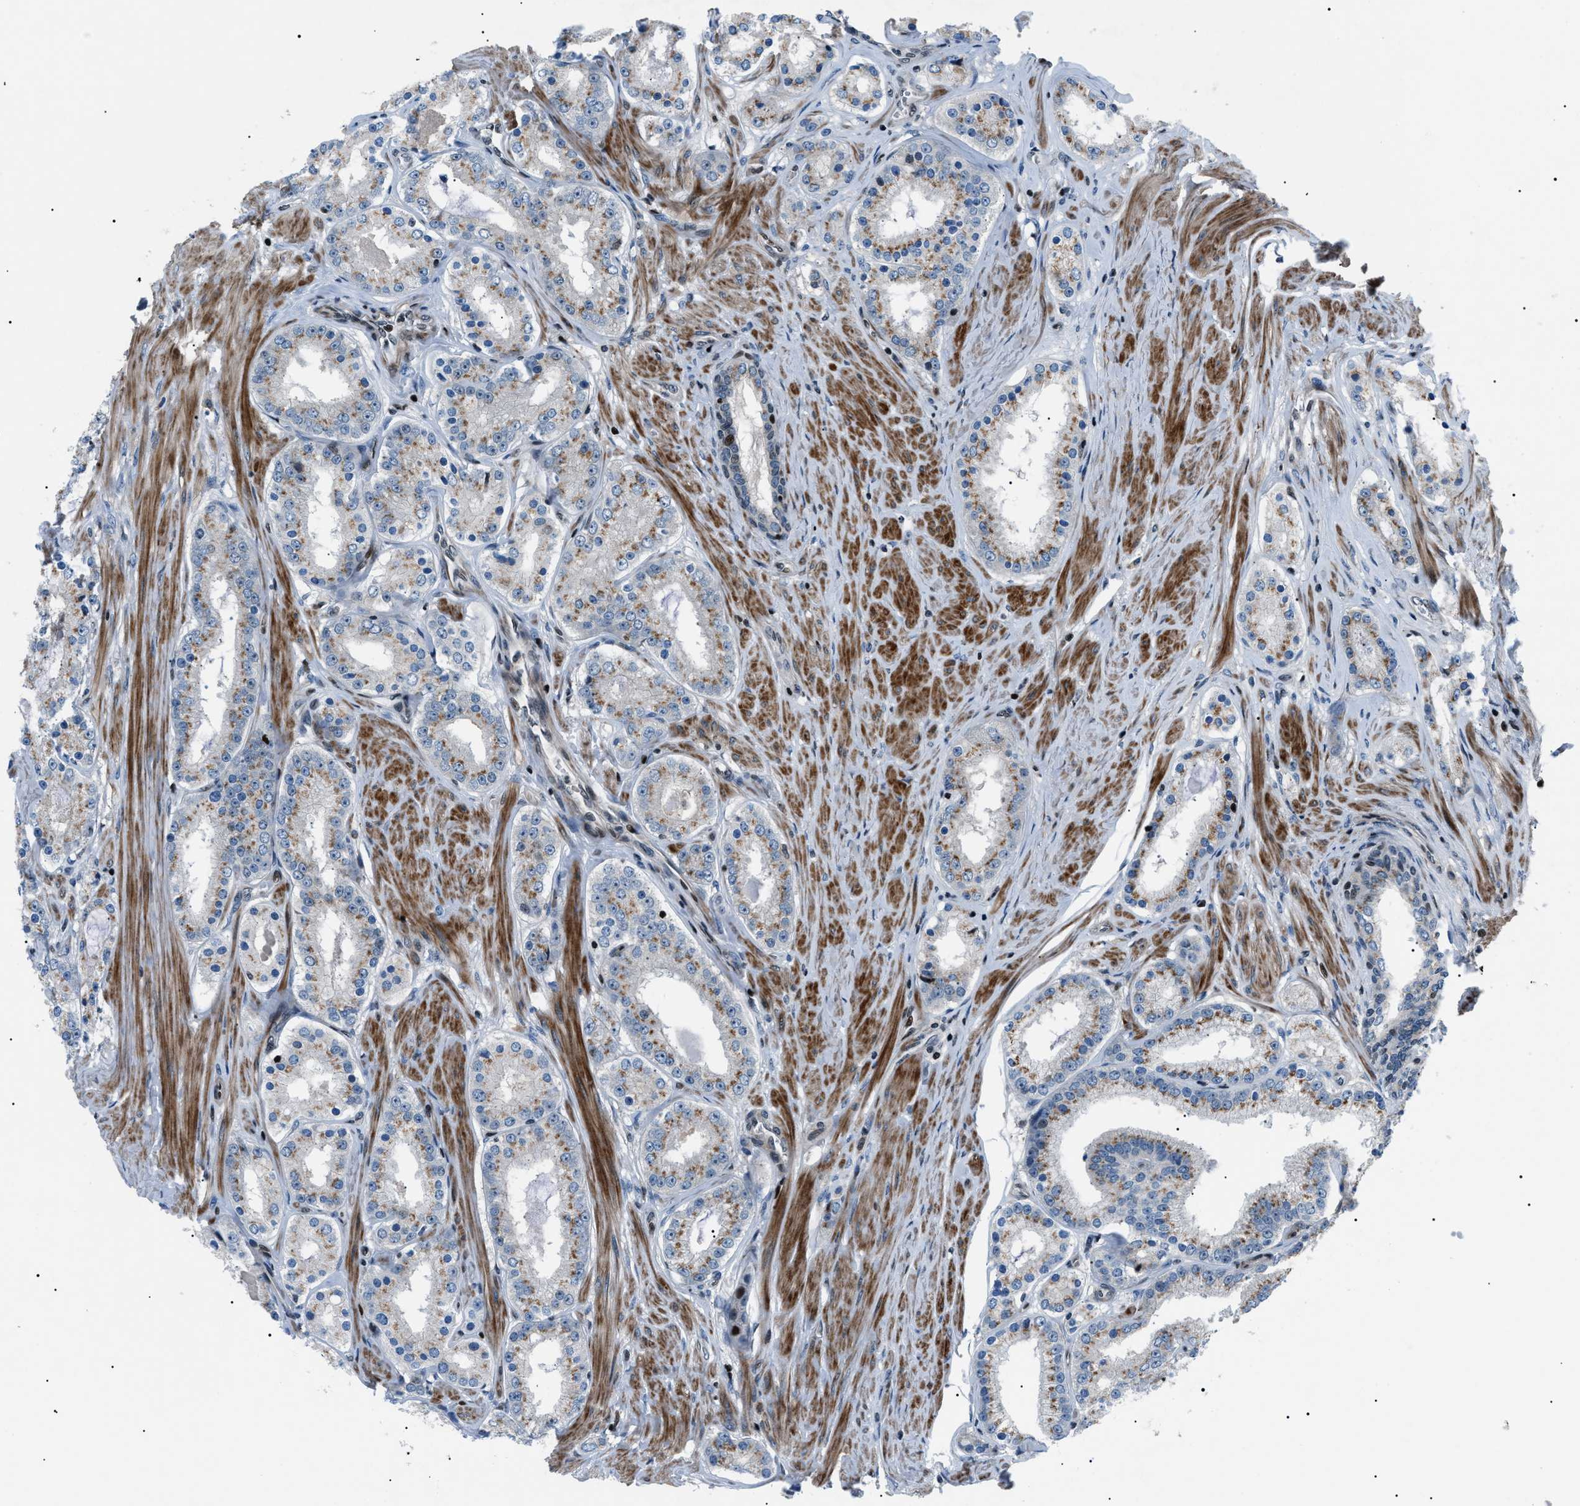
{"staining": {"intensity": "weak", "quantity": ">75%", "location": "cytoplasmic/membranous"}, "tissue": "prostate cancer", "cell_type": "Tumor cells", "image_type": "cancer", "snomed": [{"axis": "morphology", "description": "Adenocarcinoma, Low grade"}, {"axis": "topography", "description": "Prostate"}], "caption": "Protein analysis of low-grade adenocarcinoma (prostate) tissue shows weak cytoplasmic/membranous staining in about >75% of tumor cells.", "gene": "PRKX", "patient": {"sex": "male", "age": 63}}